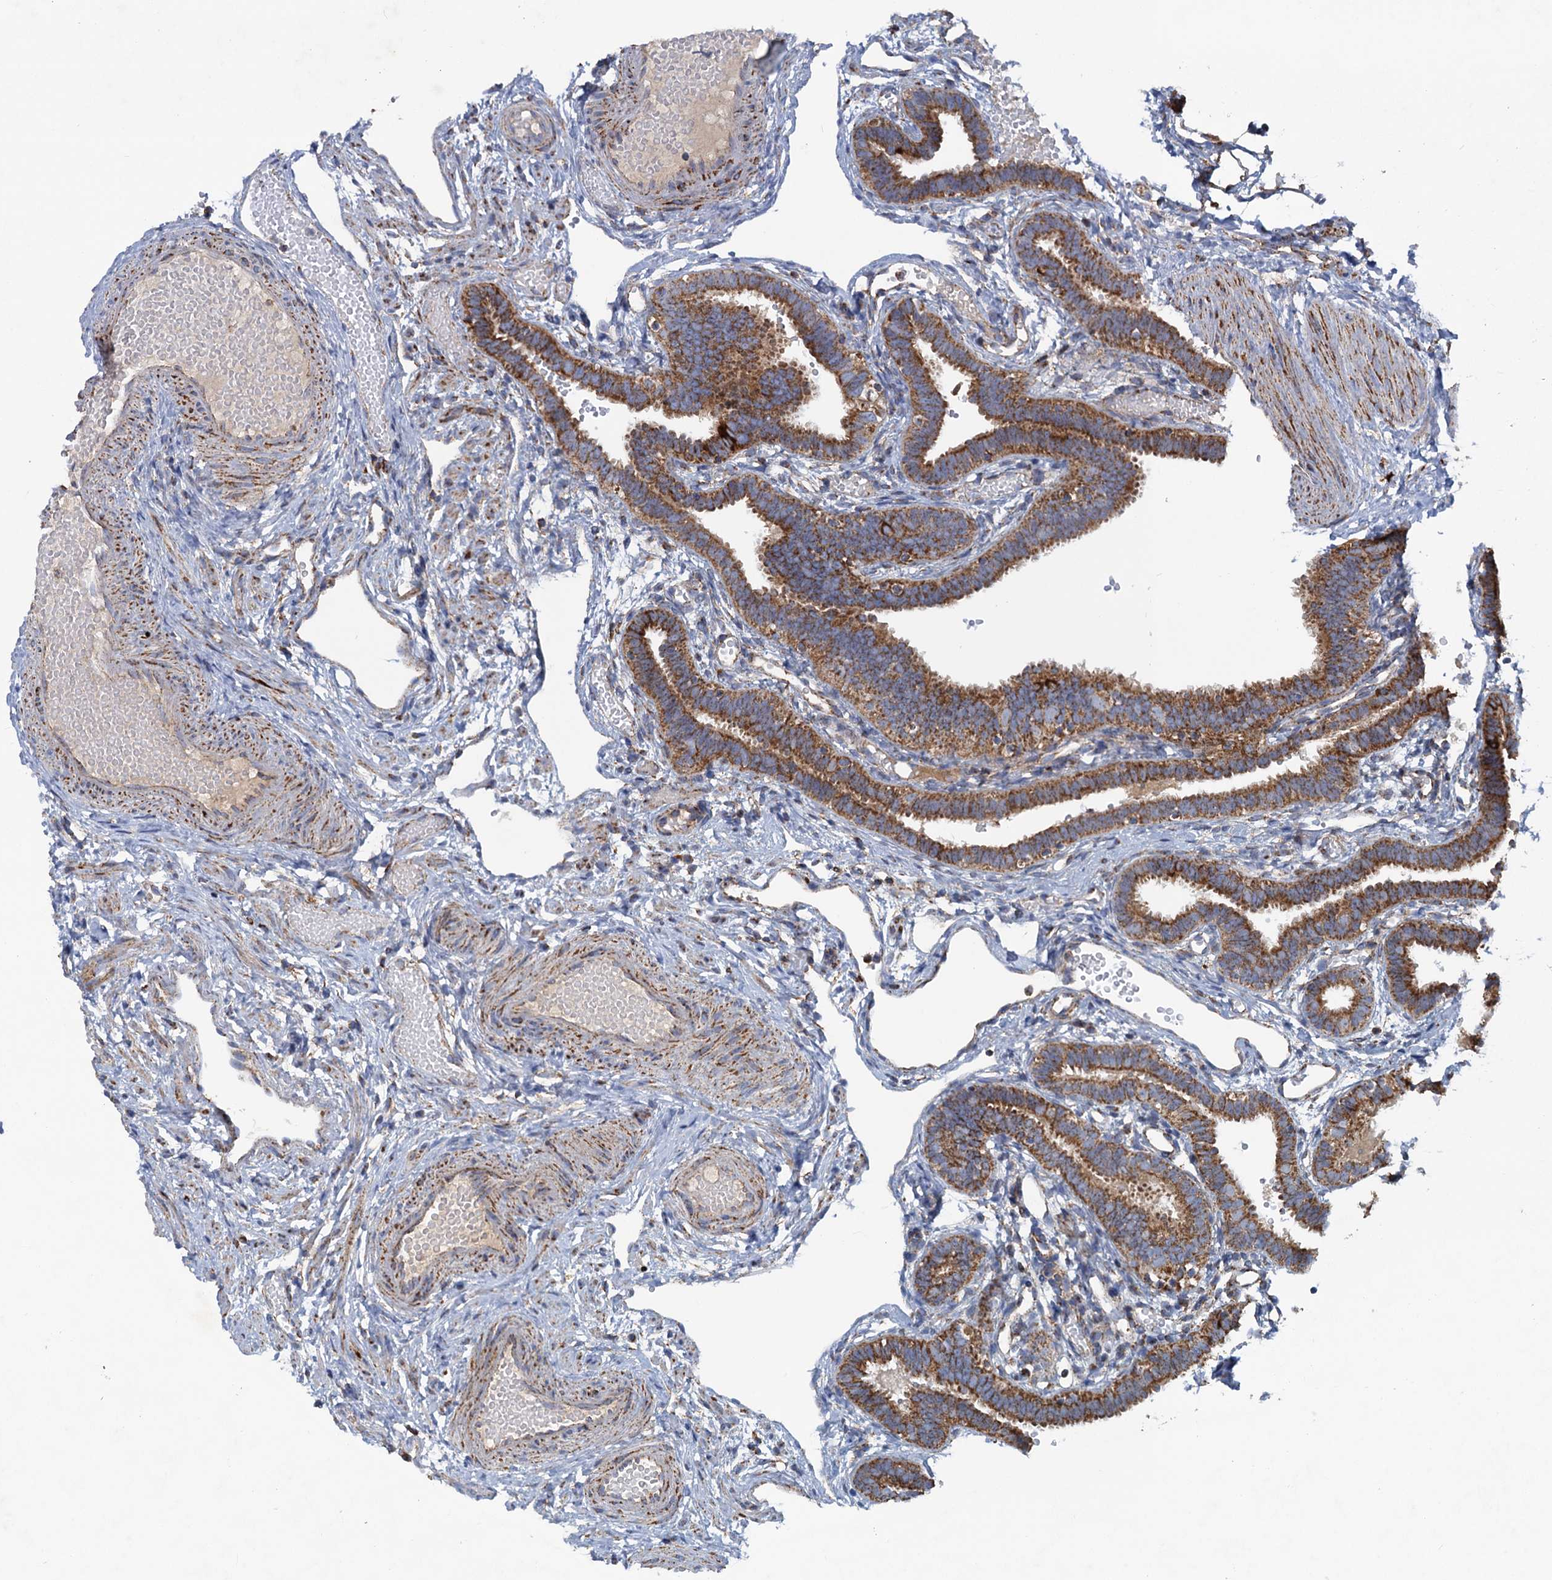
{"staining": {"intensity": "moderate", "quantity": ">75%", "location": "cytoplasmic/membranous"}, "tissue": "fallopian tube", "cell_type": "Glandular cells", "image_type": "normal", "snomed": [{"axis": "morphology", "description": "Normal tissue, NOS"}, {"axis": "topography", "description": "Fallopian tube"}], "caption": "Immunohistochemical staining of unremarkable human fallopian tube exhibits medium levels of moderate cytoplasmic/membranous staining in approximately >75% of glandular cells.", "gene": "GTPBP3", "patient": {"sex": "female", "age": 37}}